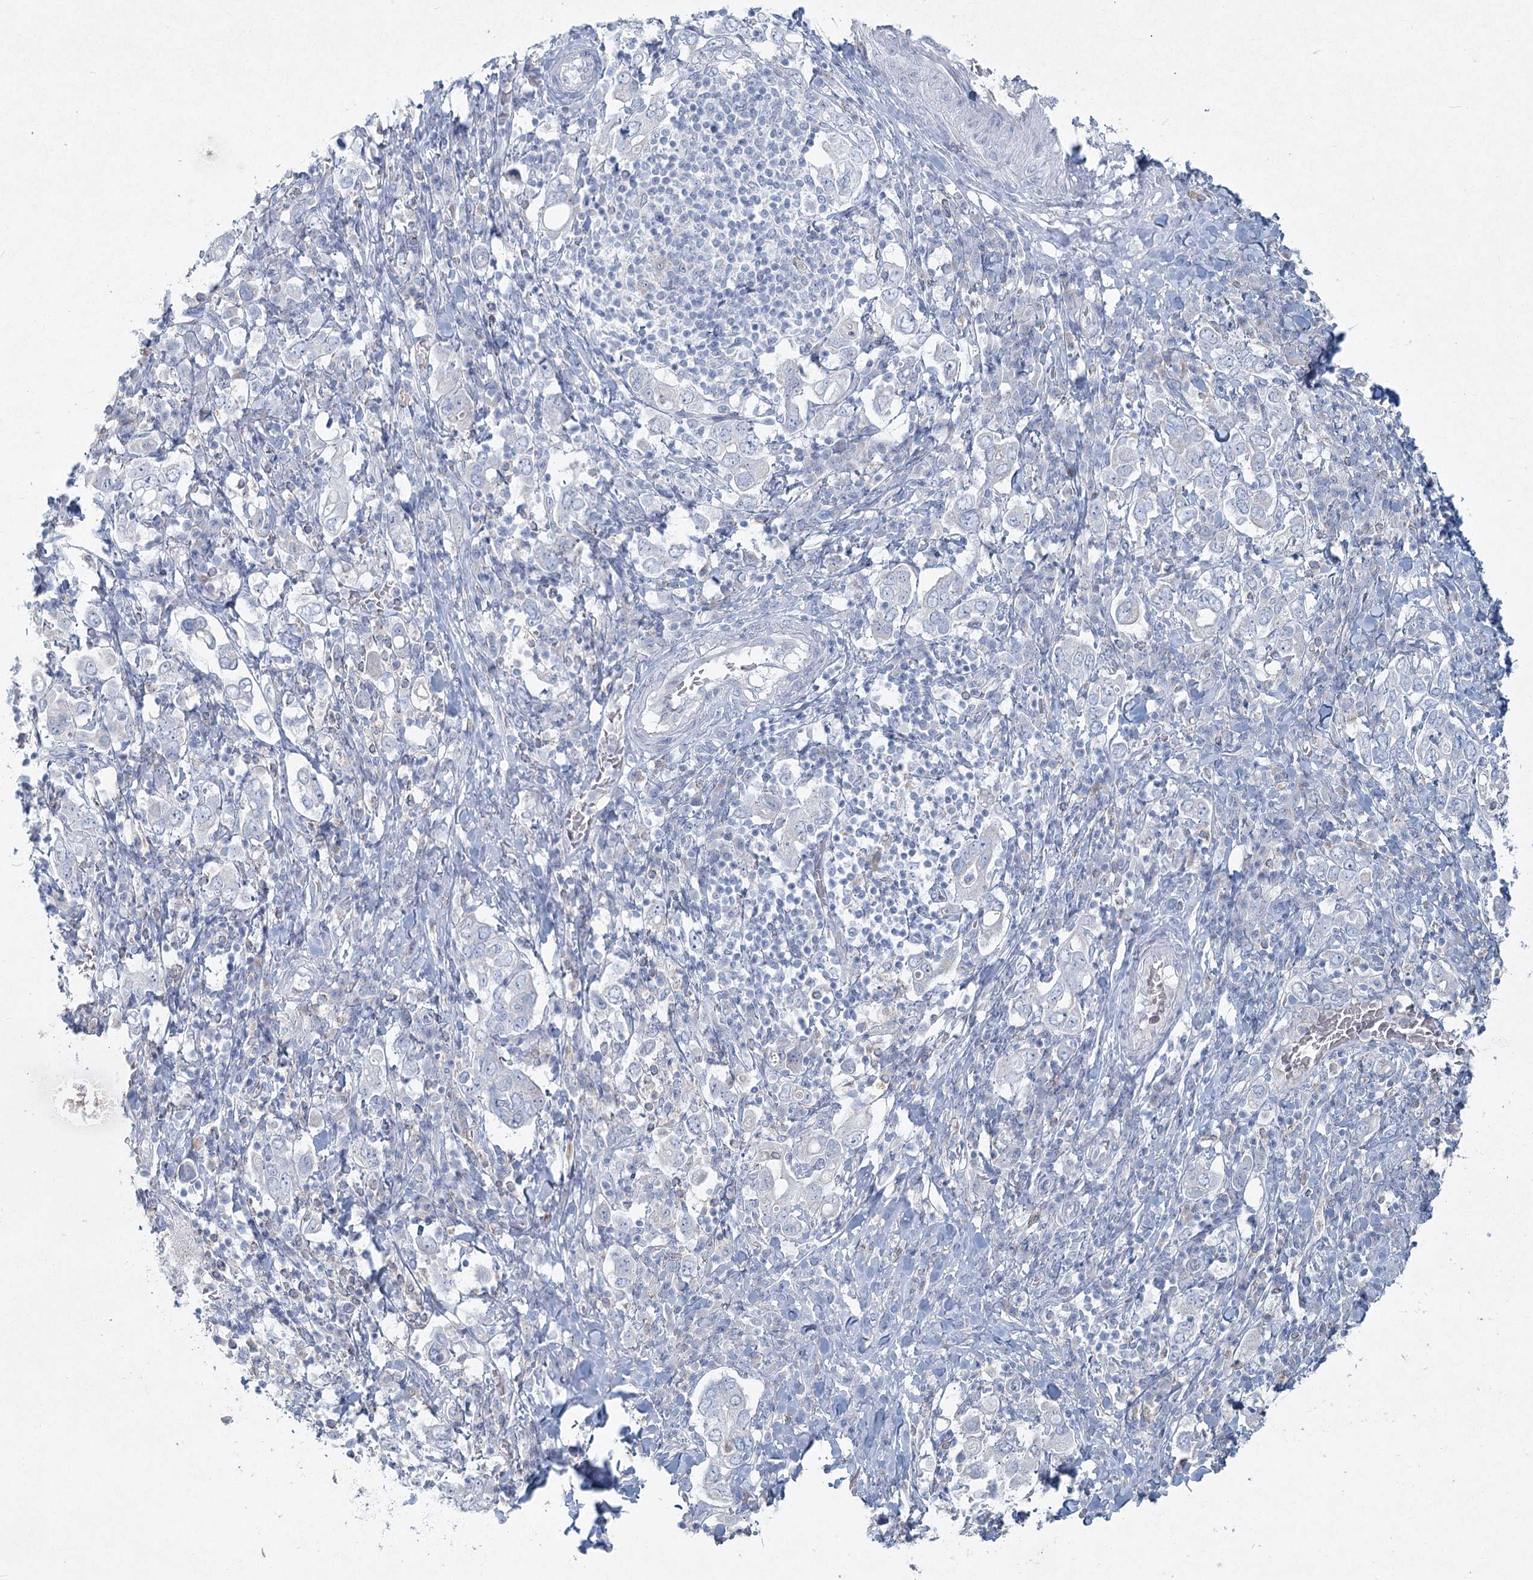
{"staining": {"intensity": "negative", "quantity": "none", "location": "none"}, "tissue": "stomach cancer", "cell_type": "Tumor cells", "image_type": "cancer", "snomed": [{"axis": "morphology", "description": "Adenocarcinoma, NOS"}, {"axis": "topography", "description": "Stomach, upper"}], "caption": "Tumor cells show no significant protein positivity in stomach cancer.", "gene": "LRP2BP", "patient": {"sex": "male", "age": 62}}